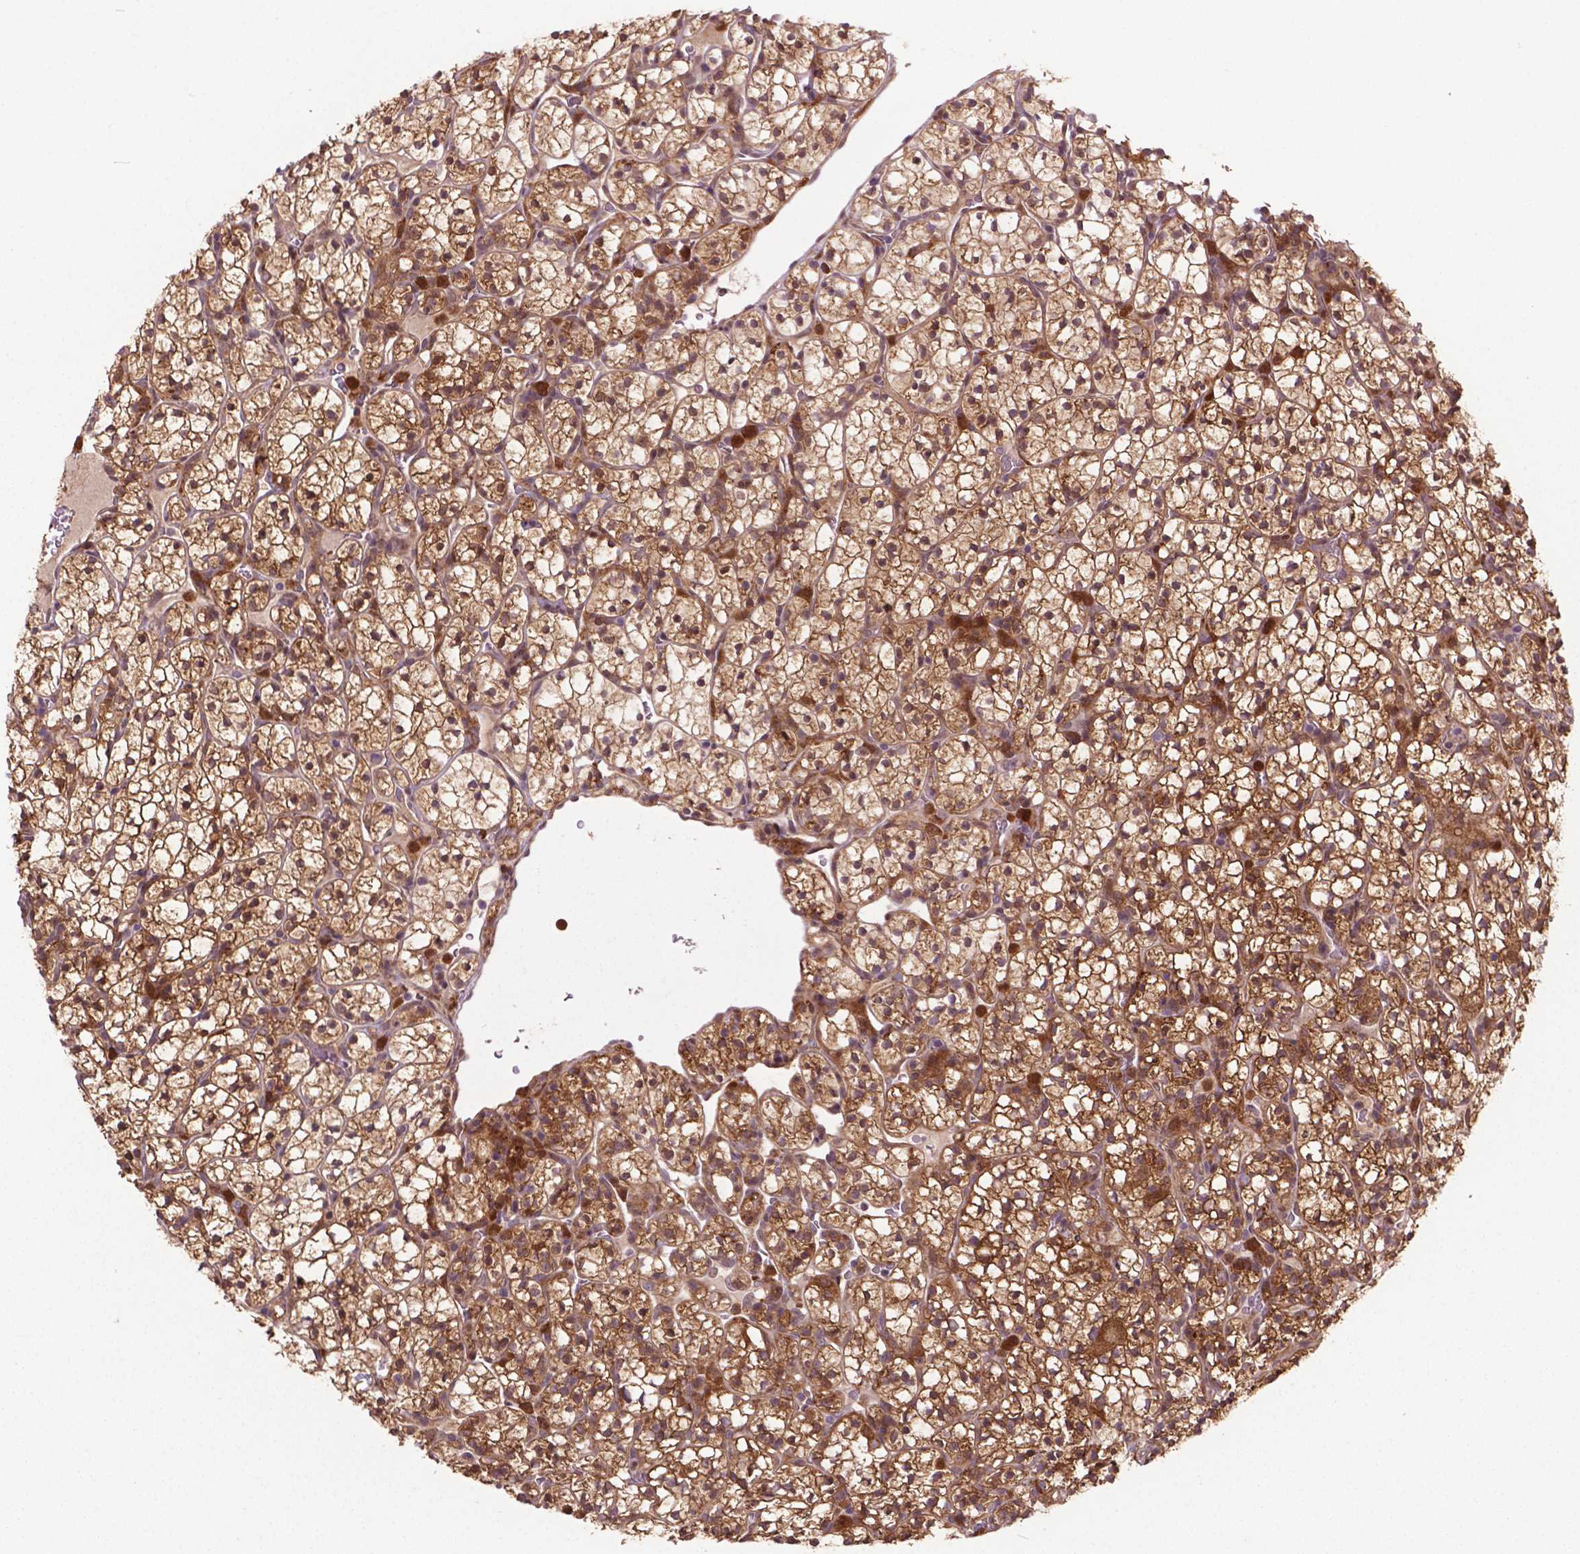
{"staining": {"intensity": "moderate", "quantity": ">75%", "location": "cytoplasmic/membranous,nuclear"}, "tissue": "renal cancer", "cell_type": "Tumor cells", "image_type": "cancer", "snomed": [{"axis": "morphology", "description": "Adenocarcinoma, NOS"}, {"axis": "topography", "description": "Kidney"}], "caption": "Protein analysis of adenocarcinoma (renal) tissue reveals moderate cytoplasmic/membranous and nuclear staining in about >75% of tumor cells. (IHC, brightfield microscopy, high magnification).", "gene": "PLIN3", "patient": {"sex": "female", "age": 89}}